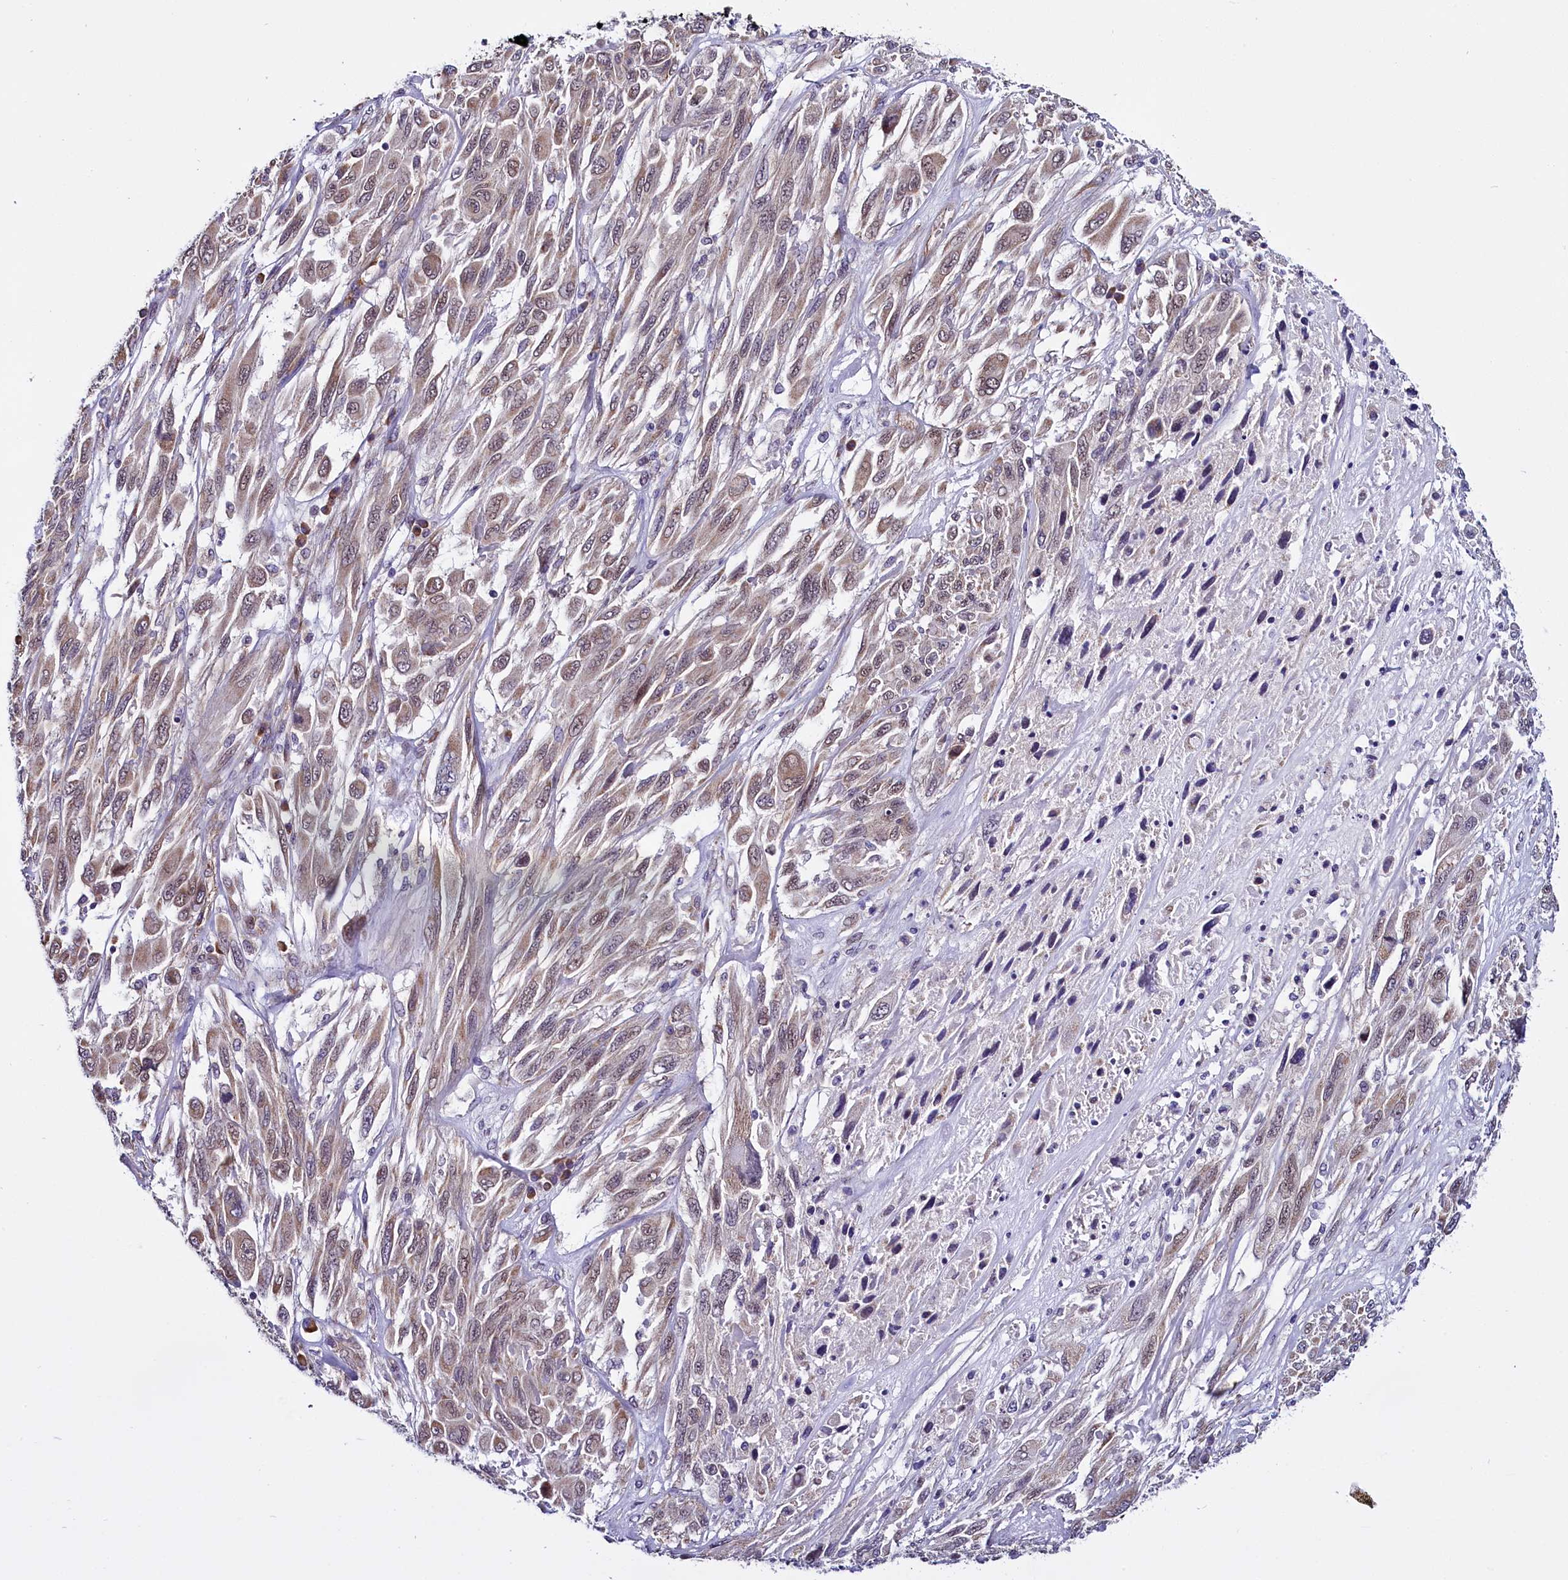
{"staining": {"intensity": "weak", "quantity": "25%-75%", "location": "cytoplasmic/membranous"}, "tissue": "melanoma", "cell_type": "Tumor cells", "image_type": "cancer", "snomed": [{"axis": "morphology", "description": "Malignant melanoma, NOS"}, {"axis": "topography", "description": "Skin"}], "caption": "Protein expression analysis of malignant melanoma reveals weak cytoplasmic/membranous positivity in approximately 25%-75% of tumor cells.", "gene": "UACA", "patient": {"sex": "female", "age": 91}}